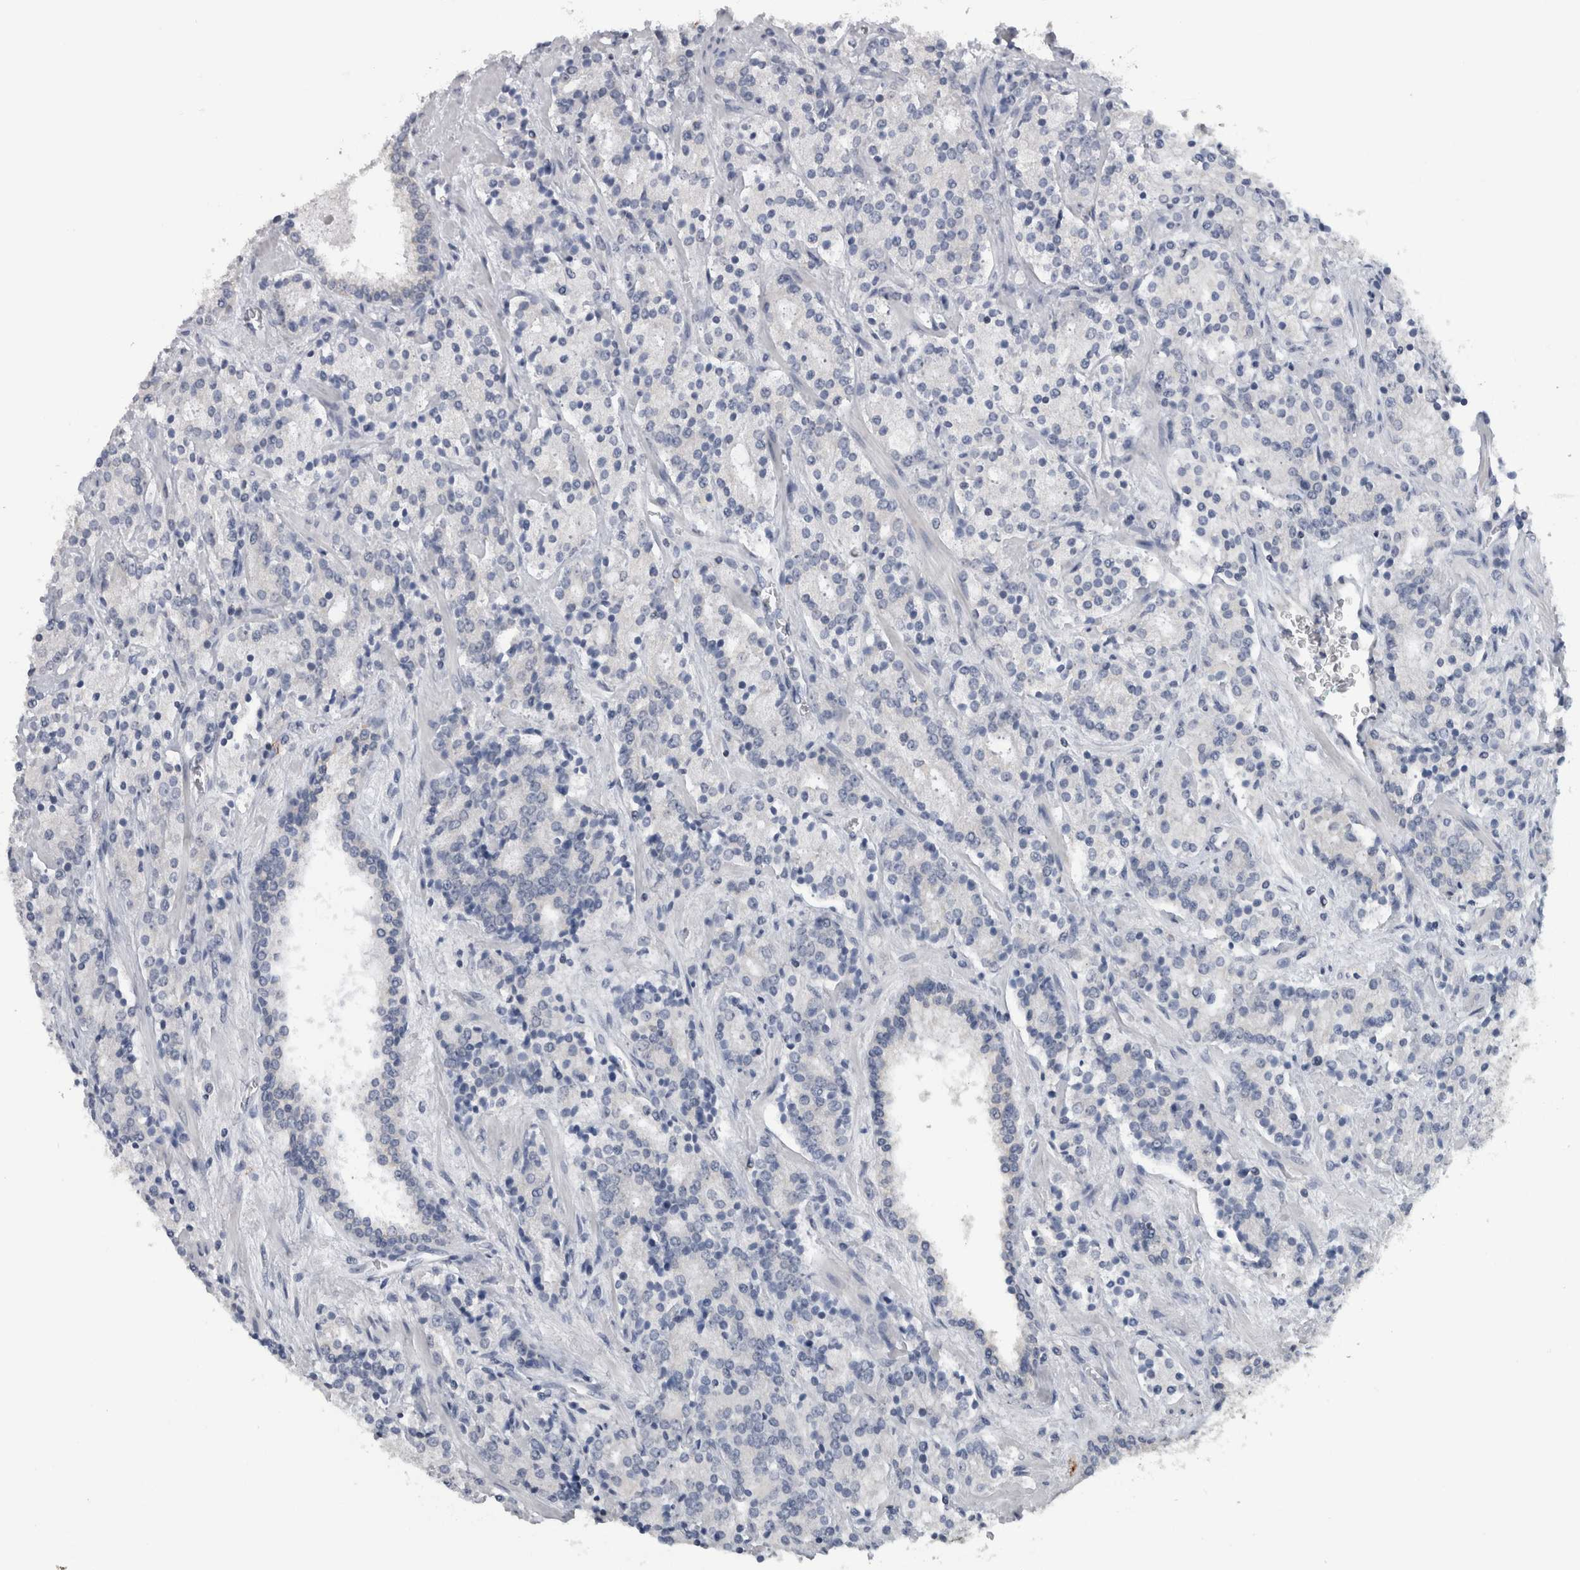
{"staining": {"intensity": "negative", "quantity": "none", "location": "none"}, "tissue": "prostate cancer", "cell_type": "Tumor cells", "image_type": "cancer", "snomed": [{"axis": "morphology", "description": "Adenocarcinoma, High grade"}, {"axis": "topography", "description": "Prostate"}], "caption": "Immunohistochemistry image of neoplastic tissue: human prostate high-grade adenocarcinoma stained with DAB (3,3'-diaminobenzidine) shows no significant protein staining in tumor cells.", "gene": "TMEM242", "patient": {"sex": "male", "age": 71}}